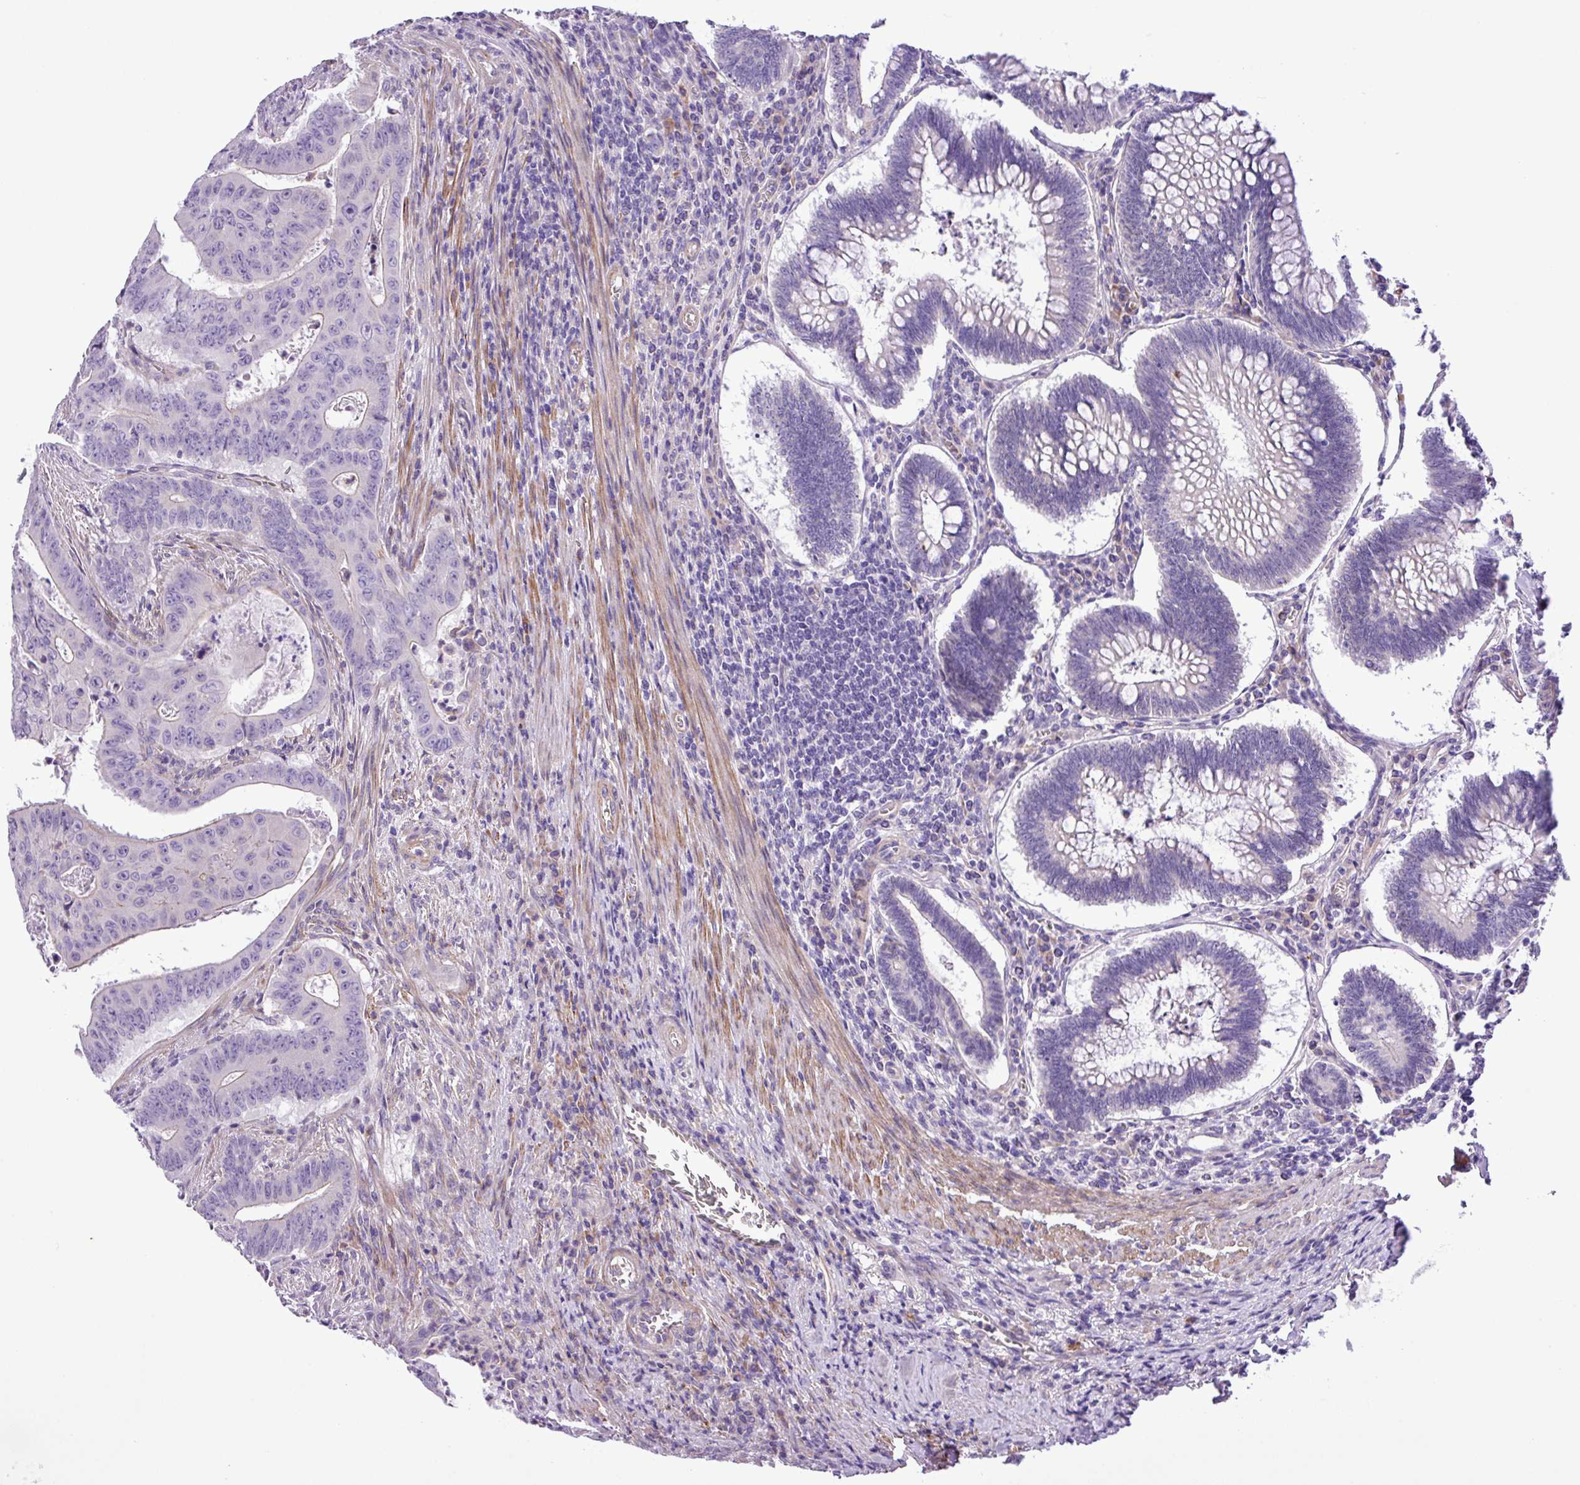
{"staining": {"intensity": "negative", "quantity": "none", "location": "none"}, "tissue": "colorectal cancer", "cell_type": "Tumor cells", "image_type": "cancer", "snomed": [{"axis": "morphology", "description": "Adenocarcinoma, NOS"}, {"axis": "topography", "description": "Rectum"}], "caption": "The histopathology image exhibits no staining of tumor cells in colorectal cancer. (Stains: DAB immunohistochemistry with hematoxylin counter stain, Microscopy: brightfield microscopy at high magnification).", "gene": "C11orf91", "patient": {"sex": "female", "age": 75}}